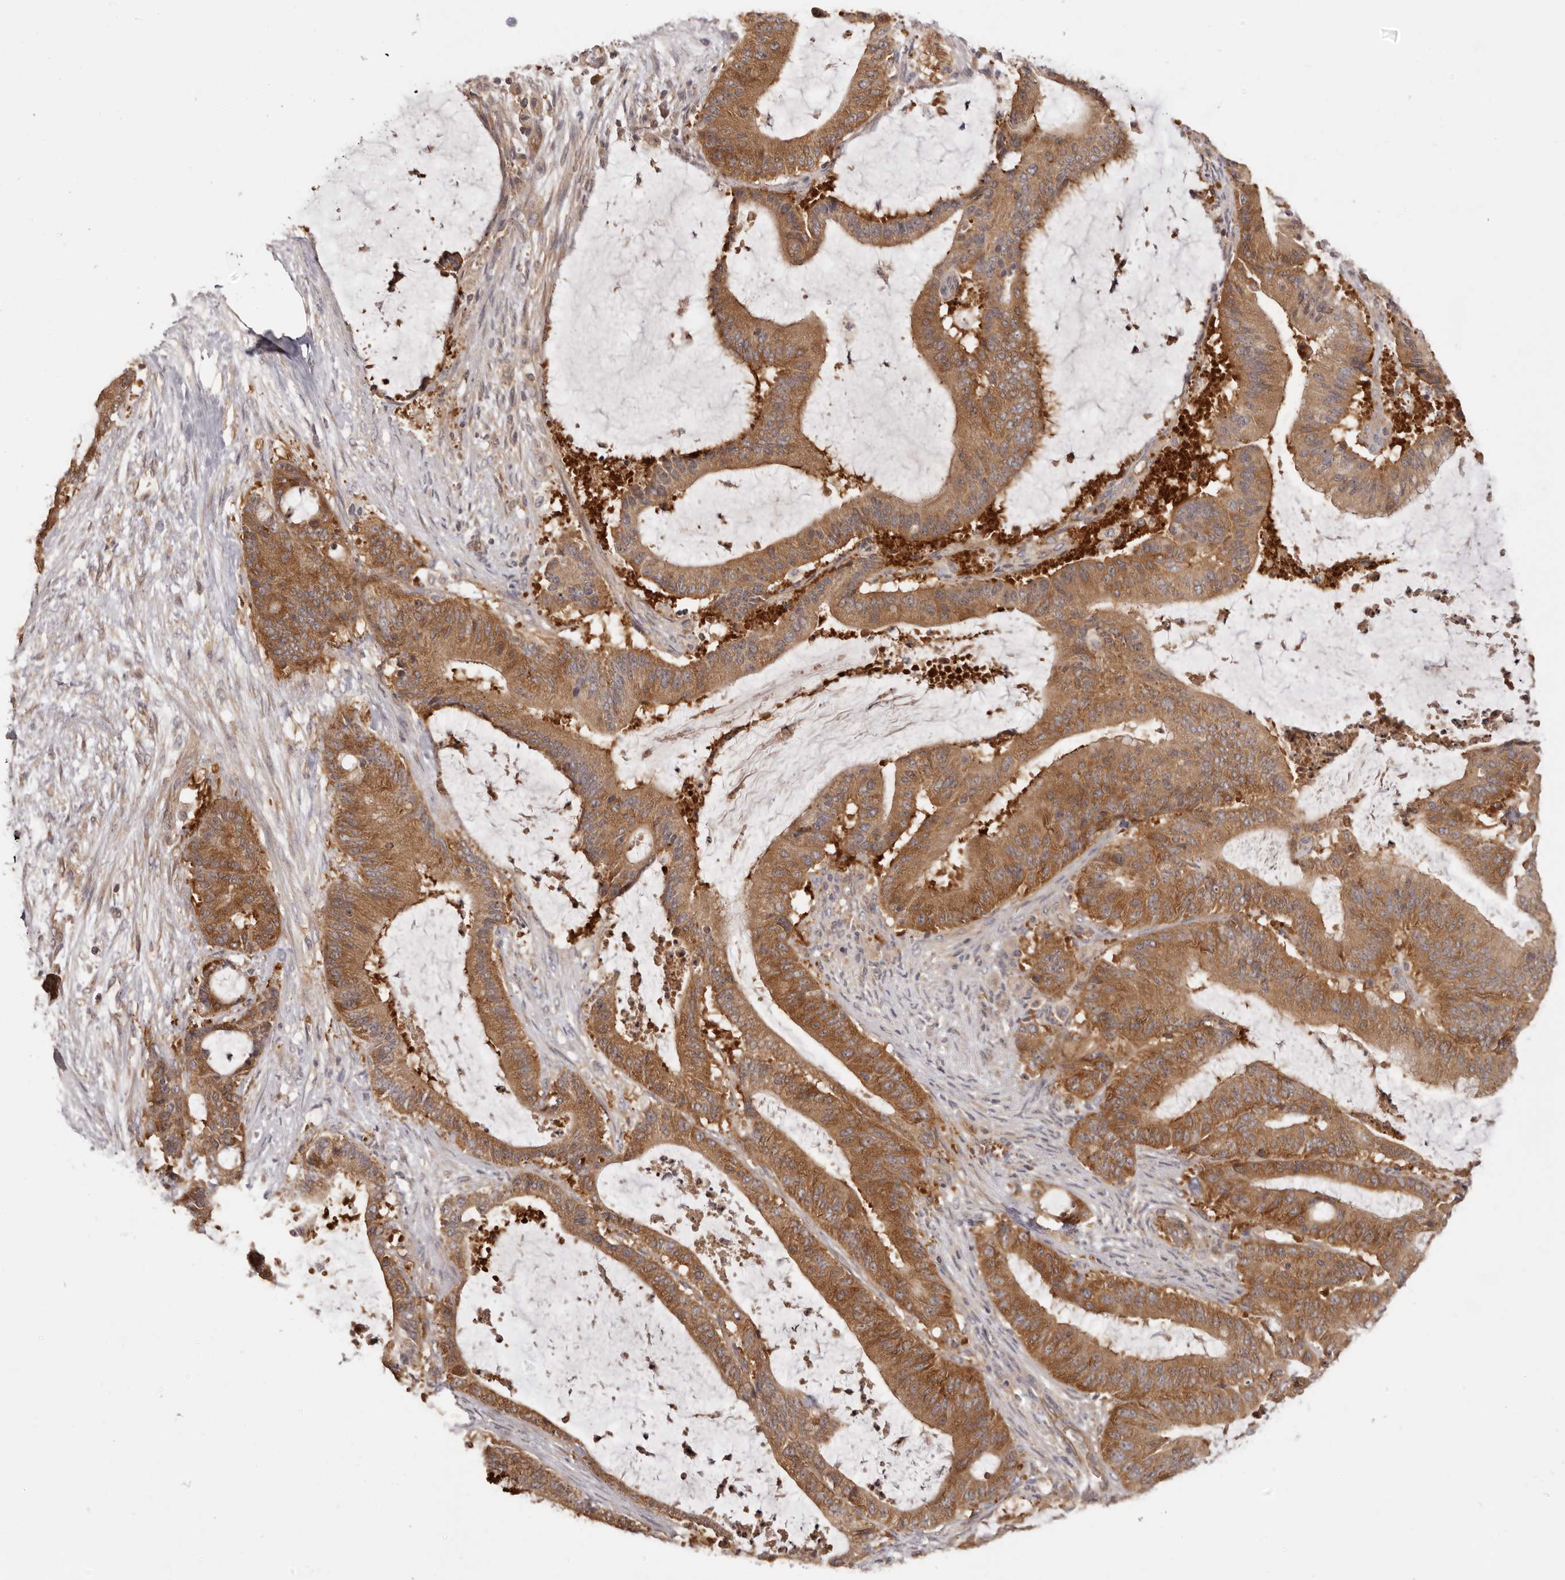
{"staining": {"intensity": "strong", "quantity": ">75%", "location": "cytoplasmic/membranous"}, "tissue": "liver cancer", "cell_type": "Tumor cells", "image_type": "cancer", "snomed": [{"axis": "morphology", "description": "Normal tissue, NOS"}, {"axis": "morphology", "description": "Cholangiocarcinoma"}, {"axis": "topography", "description": "Liver"}, {"axis": "topography", "description": "Peripheral nerve tissue"}], "caption": "This is a micrograph of immunohistochemistry (IHC) staining of liver cholangiocarcinoma, which shows strong staining in the cytoplasmic/membranous of tumor cells.", "gene": "EEF1E1", "patient": {"sex": "female", "age": 73}}